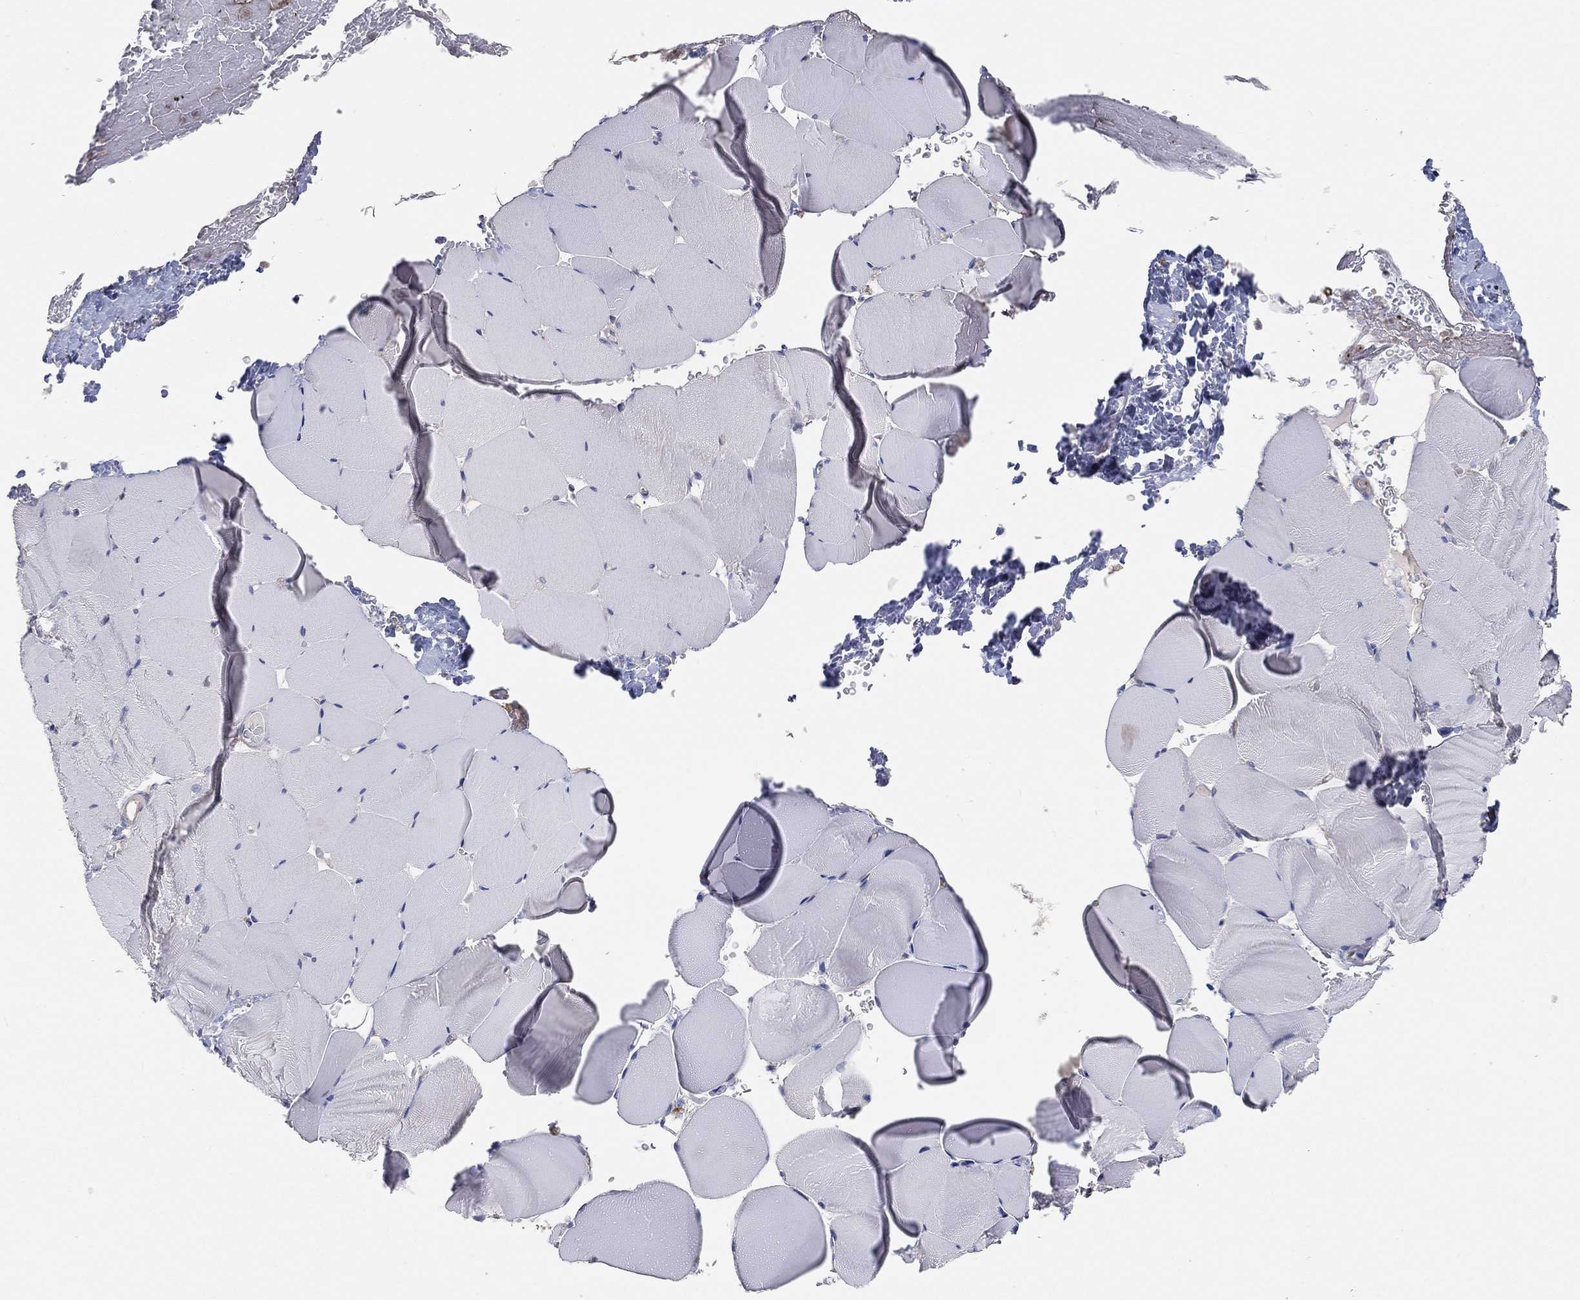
{"staining": {"intensity": "negative", "quantity": "none", "location": "none"}, "tissue": "skeletal muscle", "cell_type": "Myocytes", "image_type": "normal", "snomed": [{"axis": "morphology", "description": "Normal tissue, NOS"}, {"axis": "topography", "description": "Skeletal muscle"}], "caption": "Immunohistochemistry (IHC) photomicrograph of unremarkable skeletal muscle: human skeletal muscle stained with DAB (3,3'-diaminobenzidine) reveals no significant protein staining in myocytes.", "gene": "MAPK1", "patient": {"sex": "female", "age": 37}}